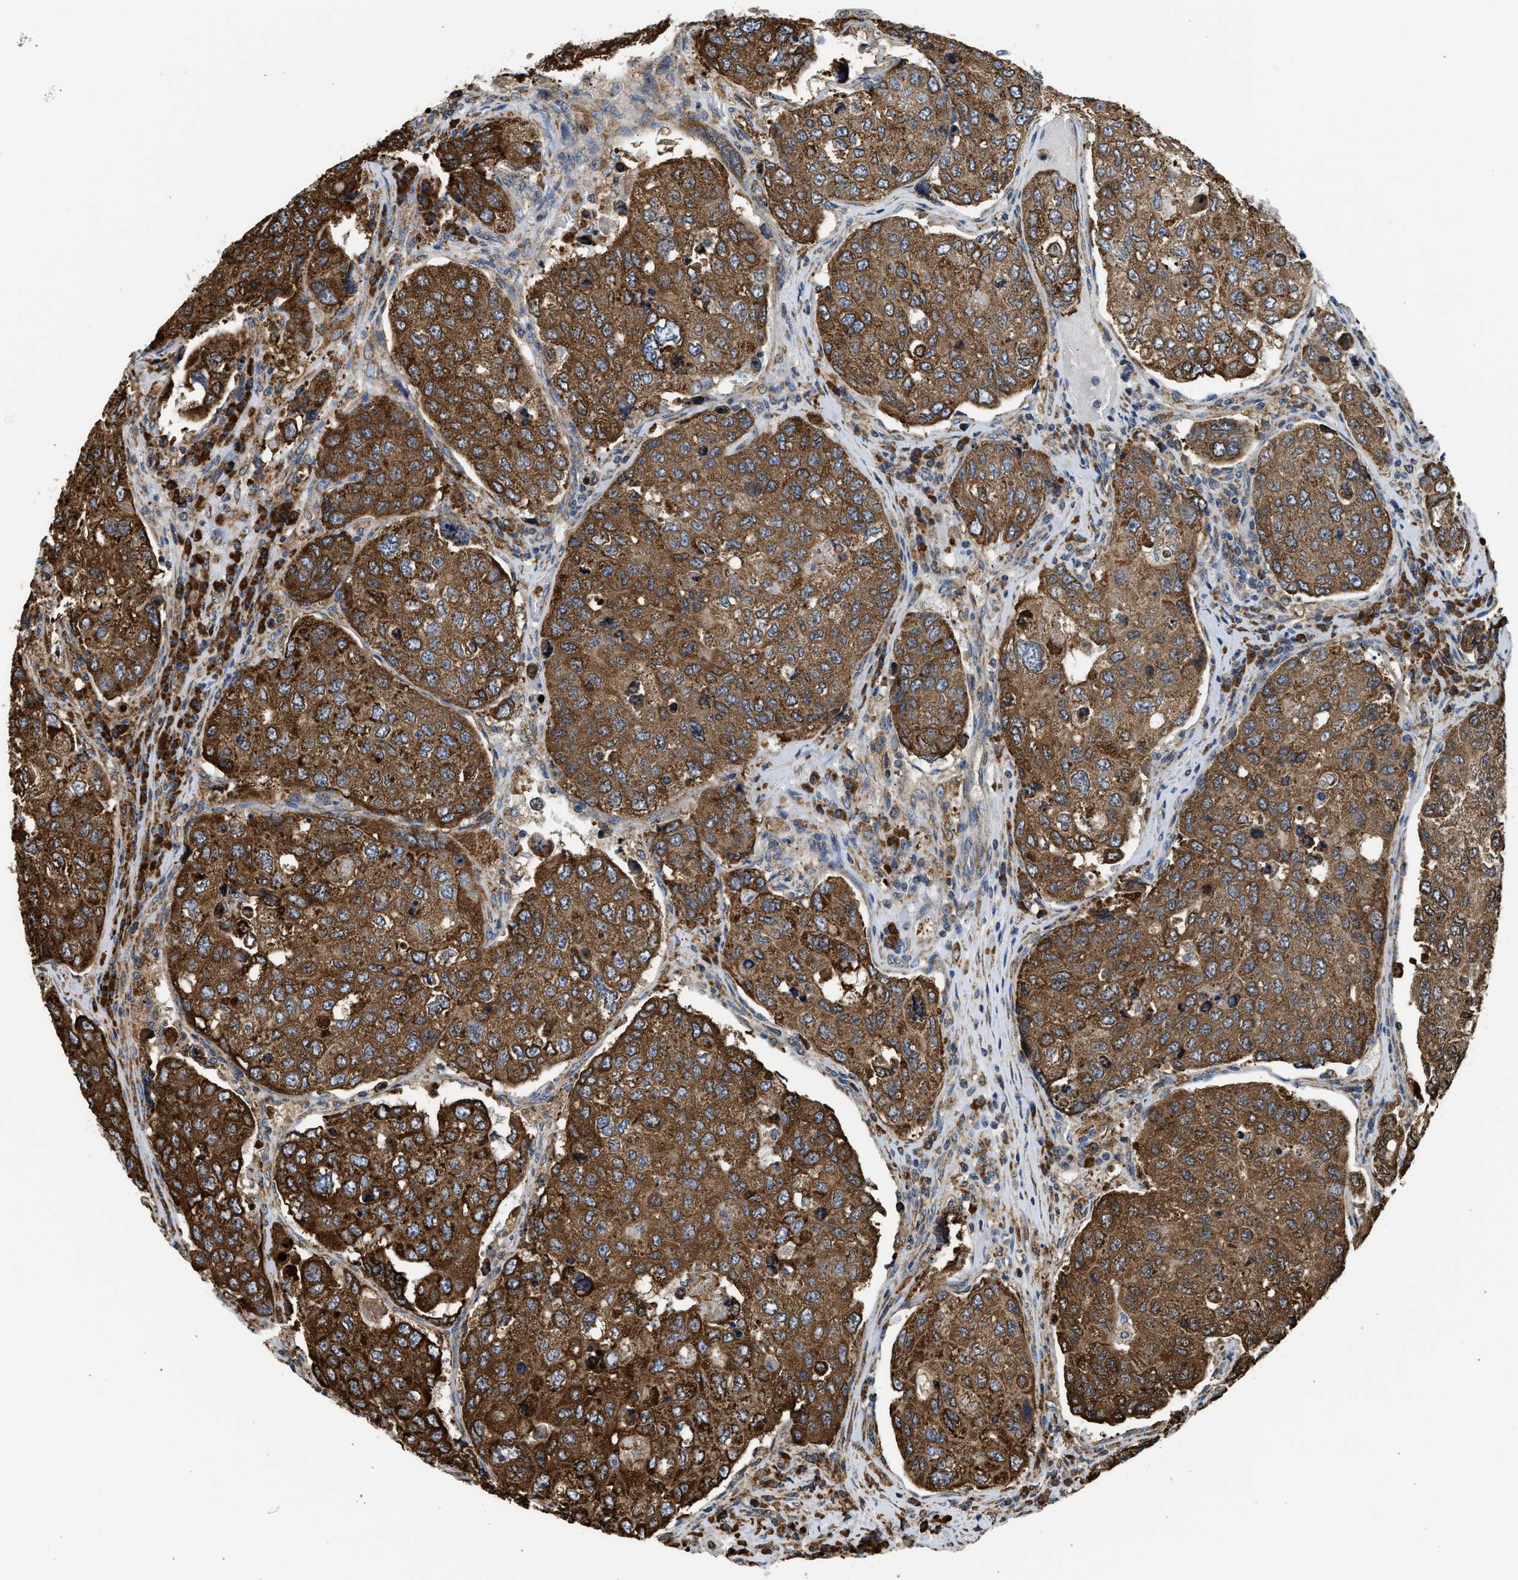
{"staining": {"intensity": "strong", "quantity": ">75%", "location": "cytoplasmic/membranous"}, "tissue": "urothelial cancer", "cell_type": "Tumor cells", "image_type": "cancer", "snomed": [{"axis": "morphology", "description": "Urothelial carcinoma, High grade"}, {"axis": "topography", "description": "Lymph node"}, {"axis": "topography", "description": "Urinary bladder"}], "caption": "IHC (DAB (3,3'-diaminobenzidine)) staining of human urothelial carcinoma (high-grade) shows strong cytoplasmic/membranous protein expression in approximately >75% of tumor cells.", "gene": "CYCS", "patient": {"sex": "male", "age": 51}}